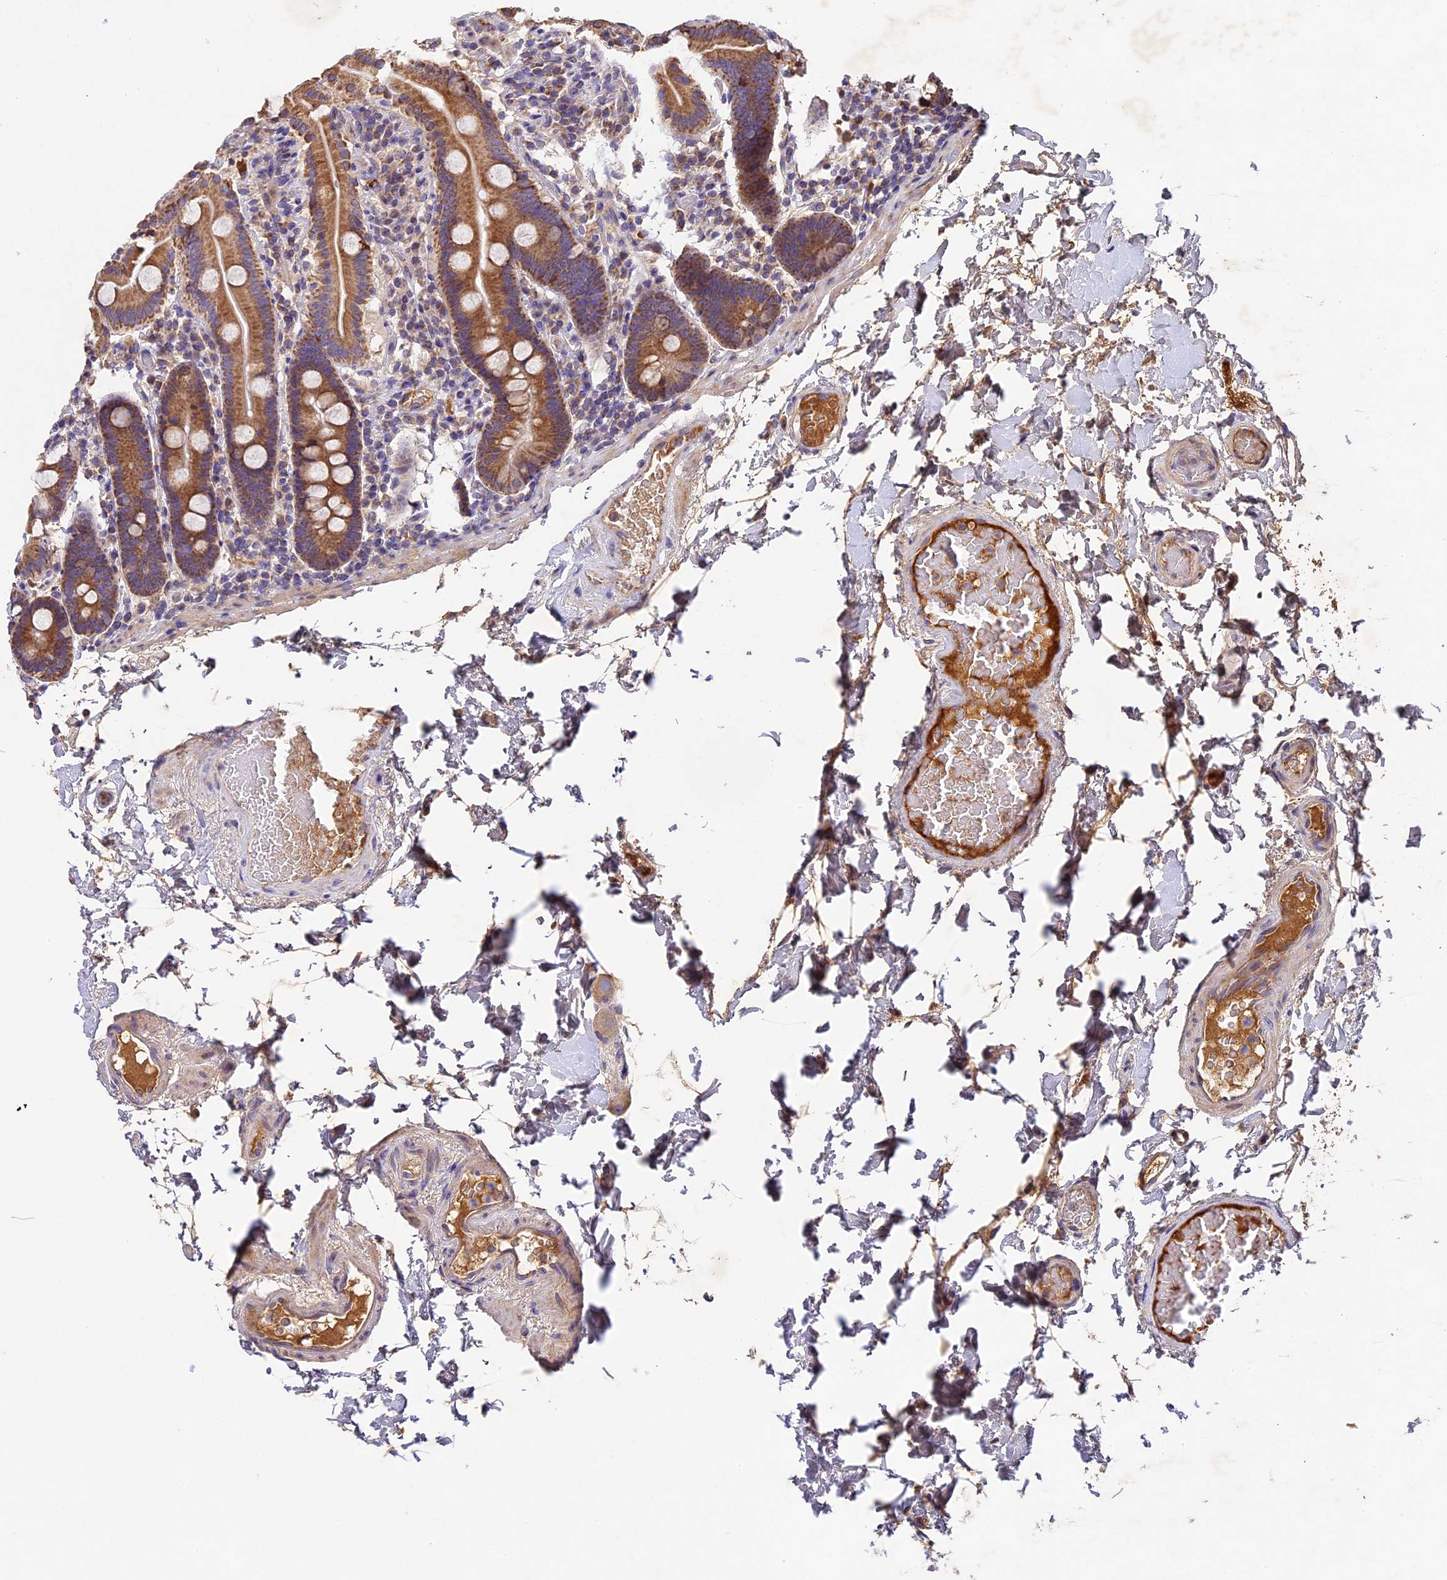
{"staining": {"intensity": "moderate", "quantity": ">75%", "location": "cytoplasmic/membranous"}, "tissue": "duodenum", "cell_type": "Glandular cells", "image_type": "normal", "snomed": [{"axis": "morphology", "description": "Normal tissue, NOS"}, {"axis": "topography", "description": "Duodenum"}], "caption": "Duodenum stained with DAB (3,3'-diaminobenzidine) immunohistochemistry exhibits medium levels of moderate cytoplasmic/membranous expression in about >75% of glandular cells. The protein is stained brown, and the nuclei are stained in blue (DAB IHC with brightfield microscopy, high magnification).", "gene": "OCEL1", "patient": {"sex": "male", "age": 55}}